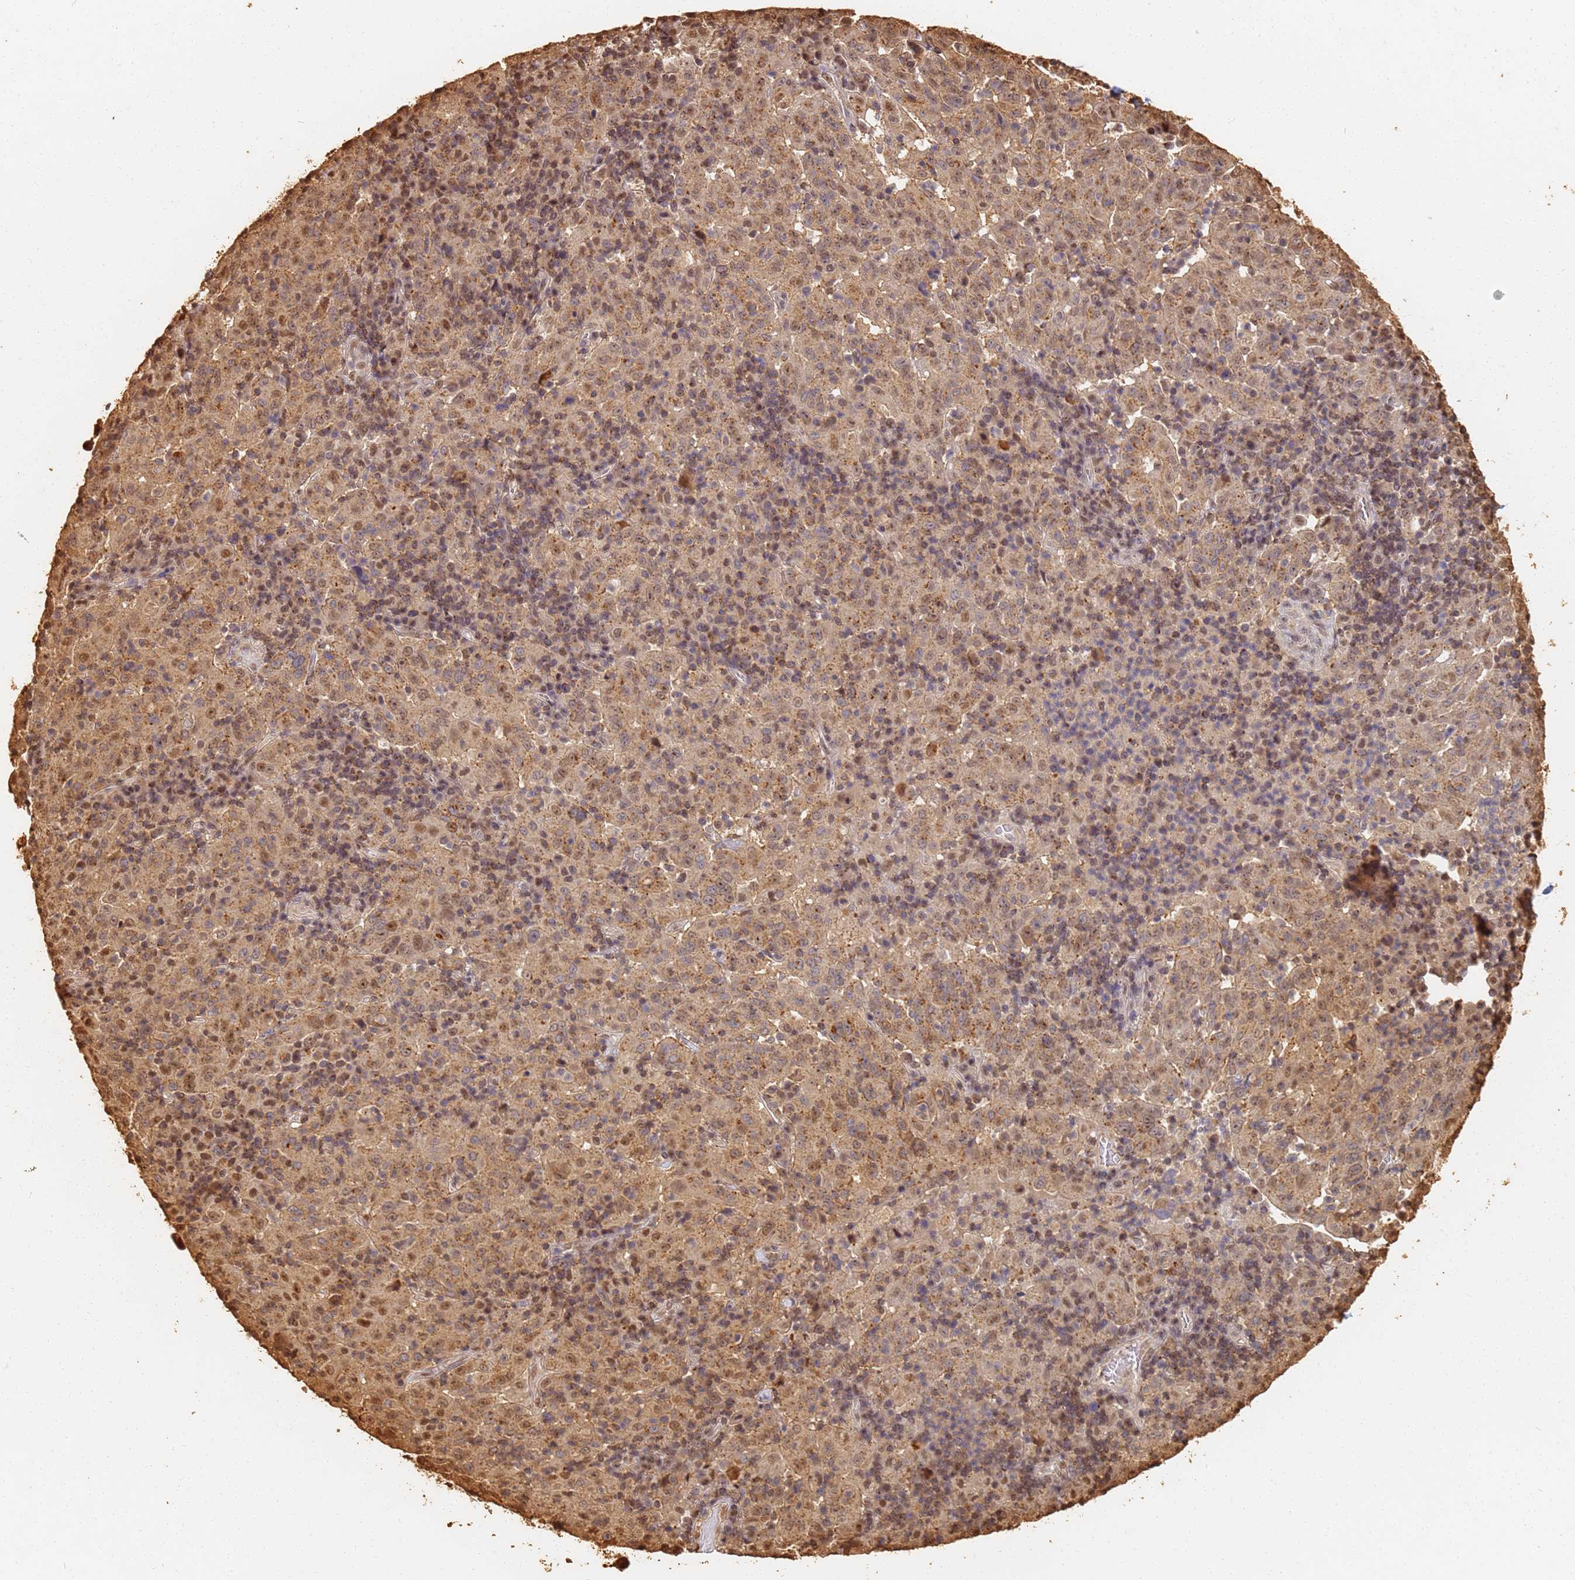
{"staining": {"intensity": "weak", "quantity": ">75%", "location": "cytoplasmic/membranous,nuclear"}, "tissue": "pancreatic cancer", "cell_type": "Tumor cells", "image_type": "cancer", "snomed": [{"axis": "morphology", "description": "Adenocarcinoma, NOS"}, {"axis": "topography", "description": "Pancreas"}], "caption": "Weak cytoplasmic/membranous and nuclear protein expression is present in about >75% of tumor cells in pancreatic adenocarcinoma.", "gene": "JAK2", "patient": {"sex": "male", "age": 63}}